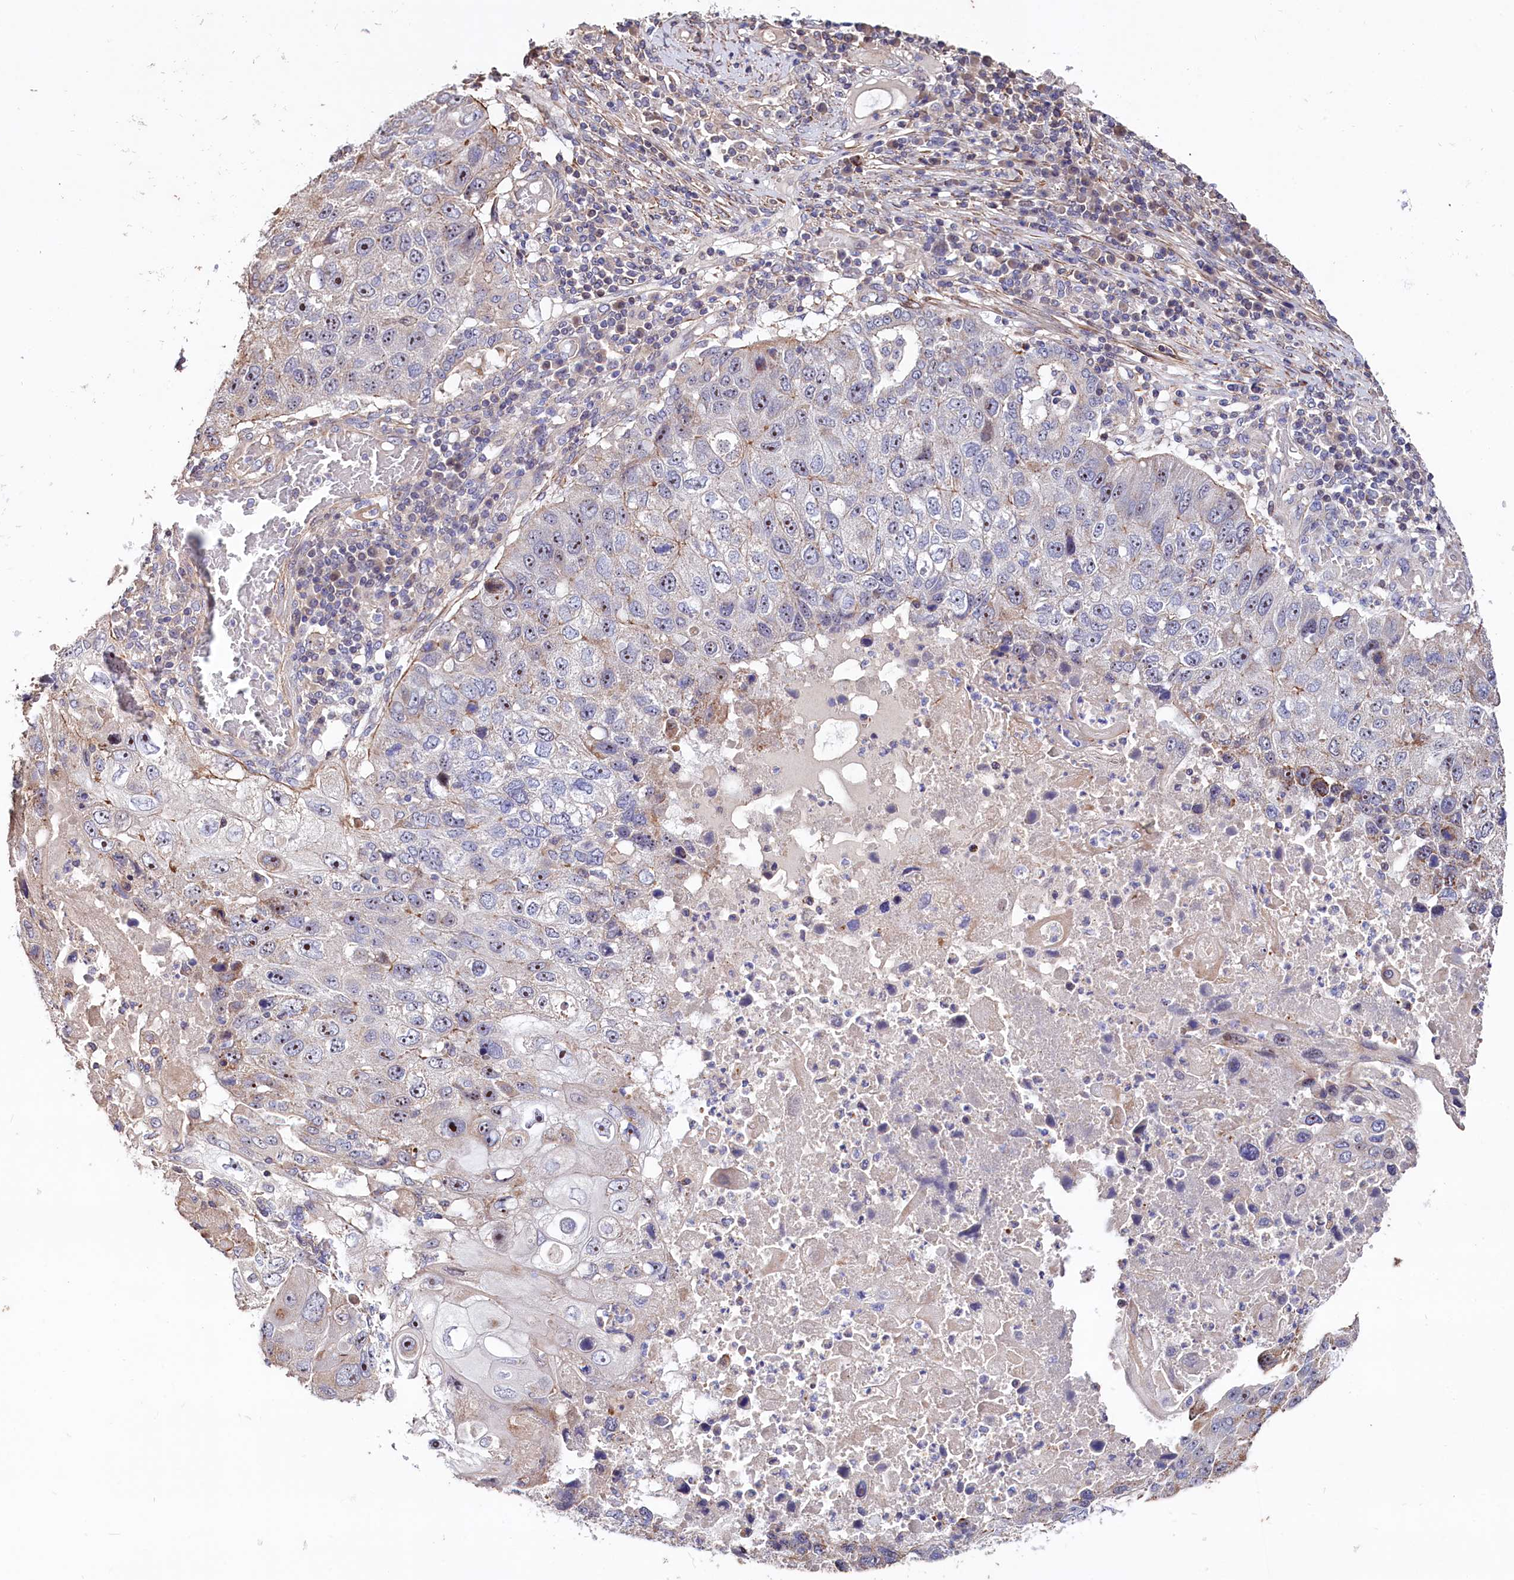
{"staining": {"intensity": "moderate", "quantity": "25%-75%", "location": "nuclear"}, "tissue": "lung cancer", "cell_type": "Tumor cells", "image_type": "cancer", "snomed": [{"axis": "morphology", "description": "Squamous cell carcinoma, NOS"}, {"axis": "topography", "description": "Lung"}], "caption": "This is an image of immunohistochemistry (IHC) staining of squamous cell carcinoma (lung), which shows moderate positivity in the nuclear of tumor cells.", "gene": "RPUSD3", "patient": {"sex": "male", "age": 61}}